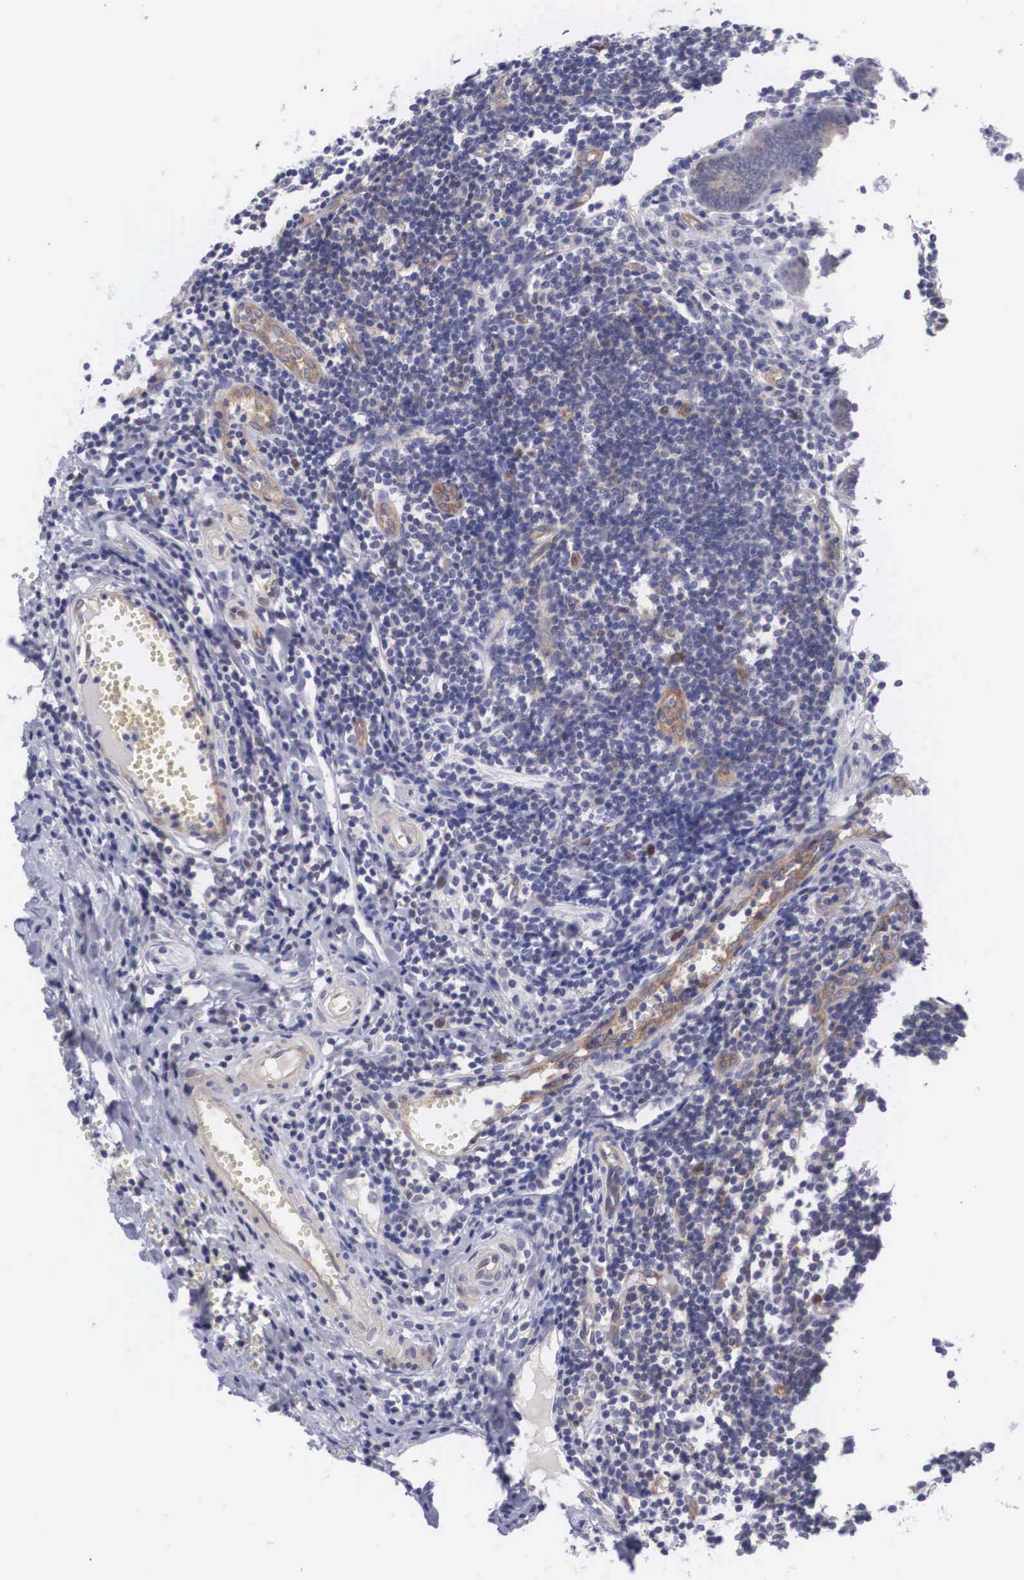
{"staining": {"intensity": "moderate", "quantity": "<25%", "location": "cytoplasmic/membranous,nuclear"}, "tissue": "appendix", "cell_type": "Glandular cells", "image_type": "normal", "snomed": [{"axis": "morphology", "description": "Normal tissue, NOS"}, {"axis": "topography", "description": "Appendix"}], "caption": "Appendix stained with immunohistochemistry (IHC) demonstrates moderate cytoplasmic/membranous,nuclear staining in about <25% of glandular cells.", "gene": "MAST4", "patient": {"sex": "female", "age": 19}}